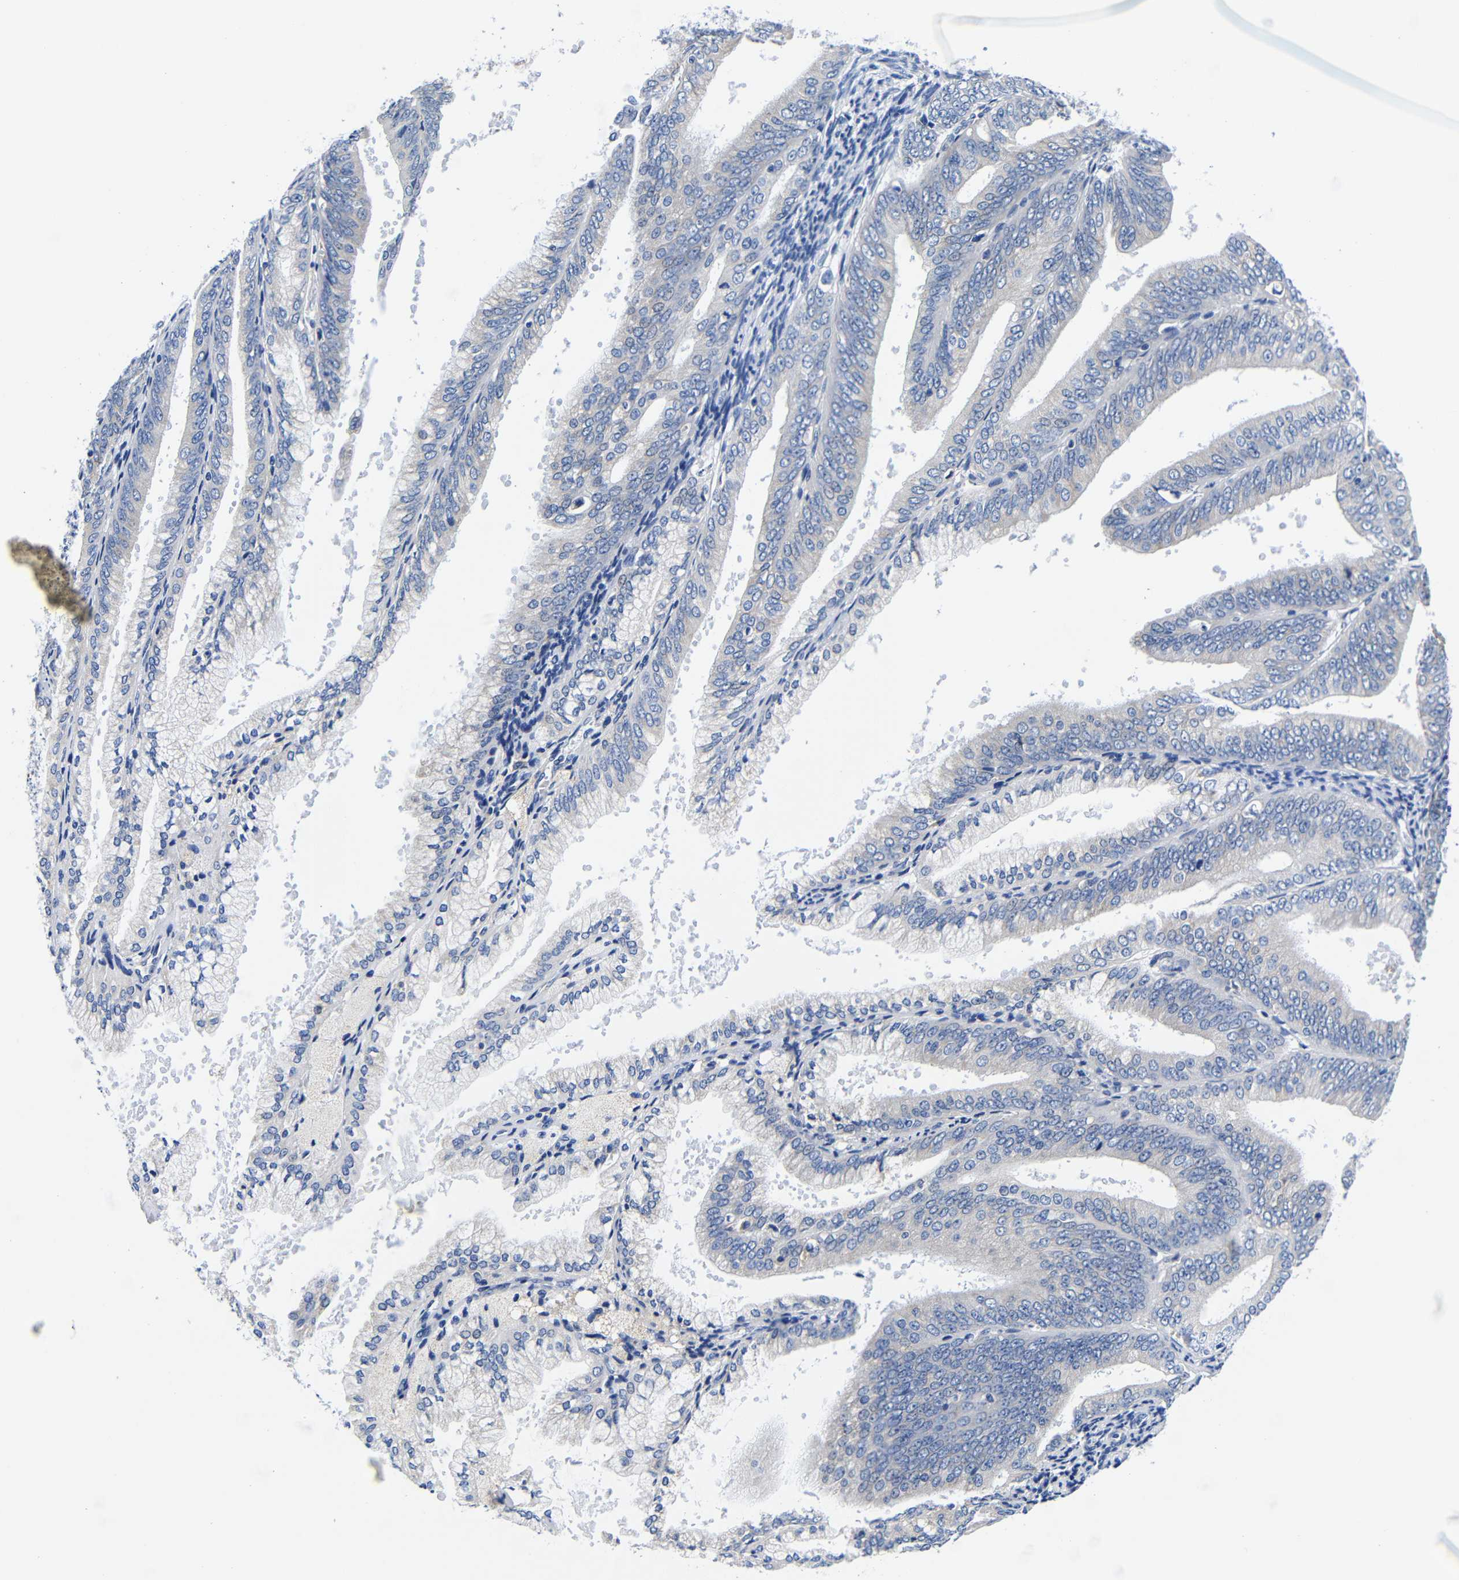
{"staining": {"intensity": "negative", "quantity": "none", "location": "none"}, "tissue": "endometrial cancer", "cell_type": "Tumor cells", "image_type": "cancer", "snomed": [{"axis": "morphology", "description": "Adenocarcinoma, NOS"}, {"axis": "topography", "description": "Endometrium"}], "caption": "Endometrial cancer was stained to show a protein in brown. There is no significant positivity in tumor cells.", "gene": "CLEC4G", "patient": {"sex": "female", "age": 63}}